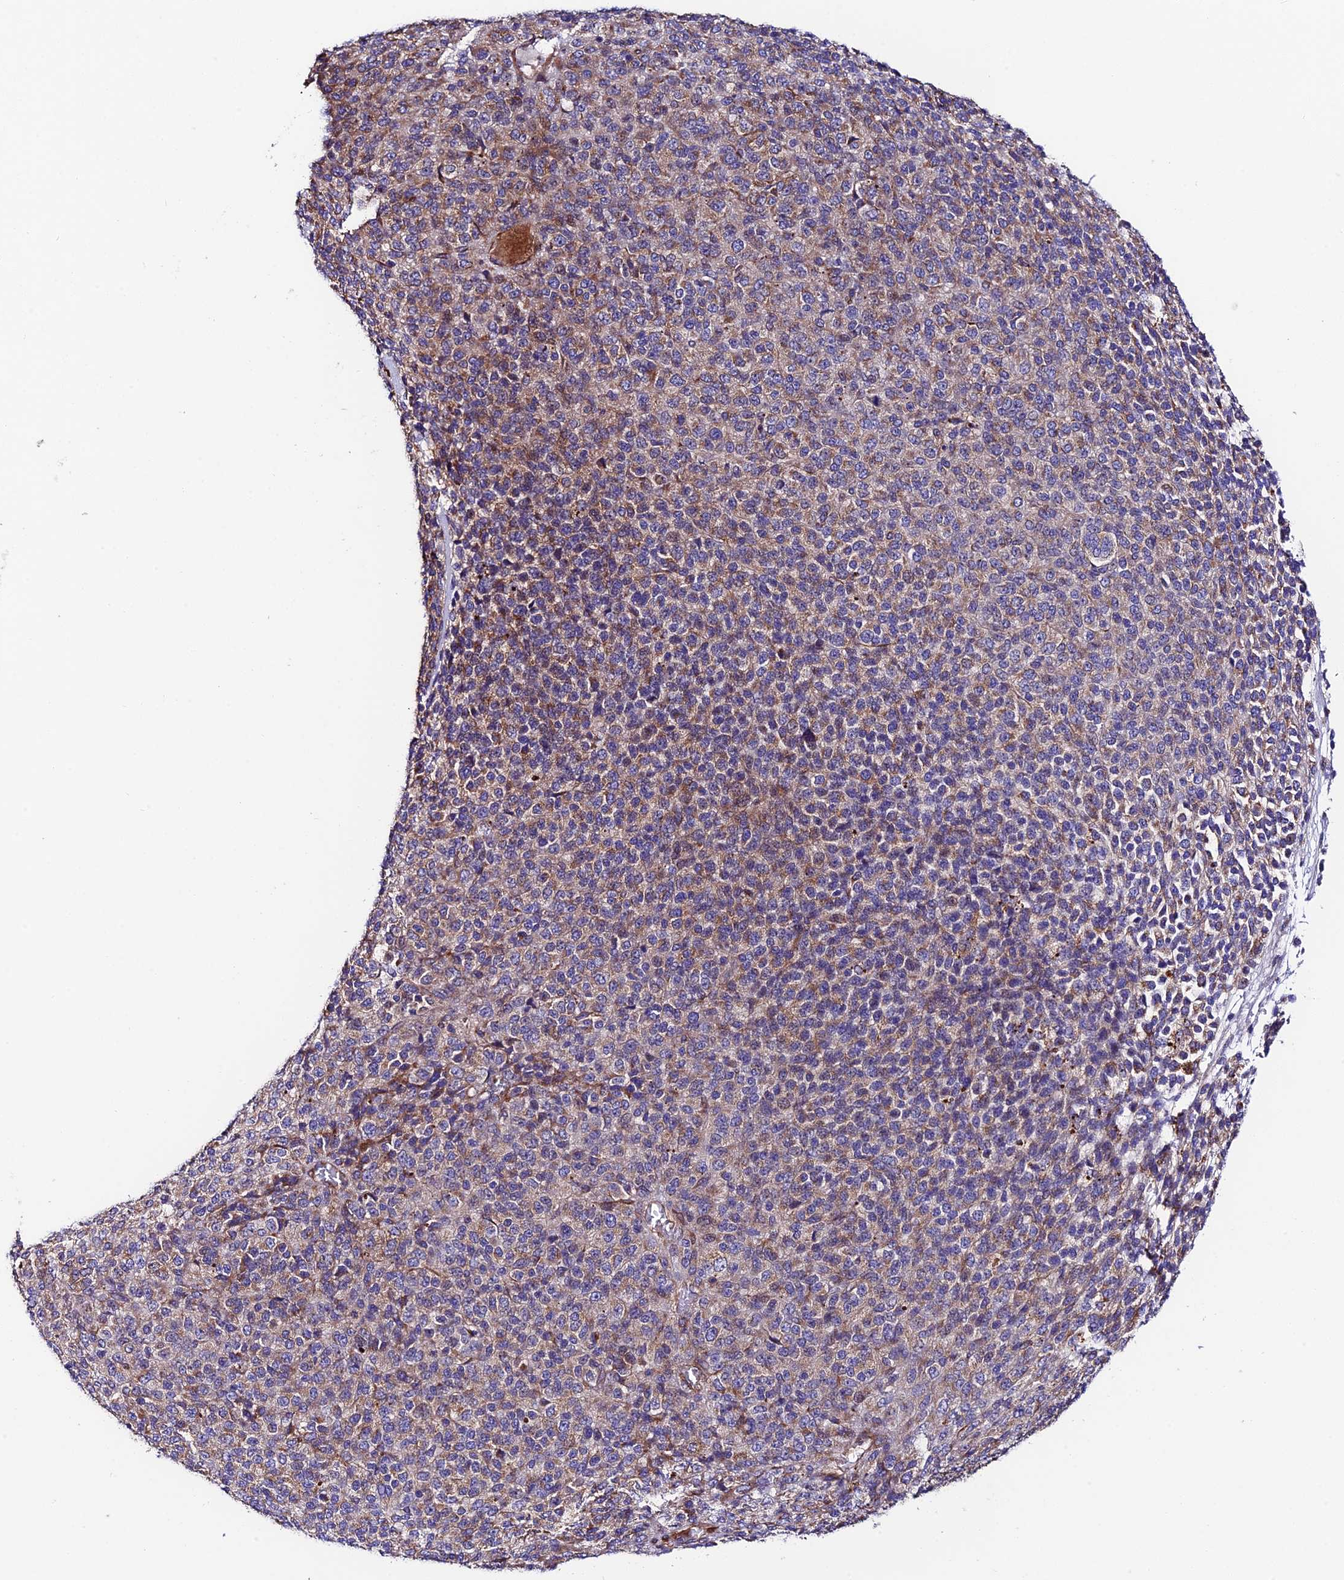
{"staining": {"intensity": "moderate", "quantity": "25%-75%", "location": "cytoplasmic/membranous"}, "tissue": "melanoma", "cell_type": "Tumor cells", "image_type": "cancer", "snomed": [{"axis": "morphology", "description": "Malignant melanoma, Metastatic site"}, {"axis": "topography", "description": "Brain"}], "caption": "Immunohistochemistry (IHC) staining of melanoma, which exhibits medium levels of moderate cytoplasmic/membranous staining in approximately 25%-75% of tumor cells indicating moderate cytoplasmic/membranous protein expression. The staining was performed using DAB (3,3'-diaminobenzidine) (brown) for protein detection and nuclei were counterstained in hematoxylin (blue).", "gene": "VPS13C", "patient": {"sex": "female", "age": 56}}